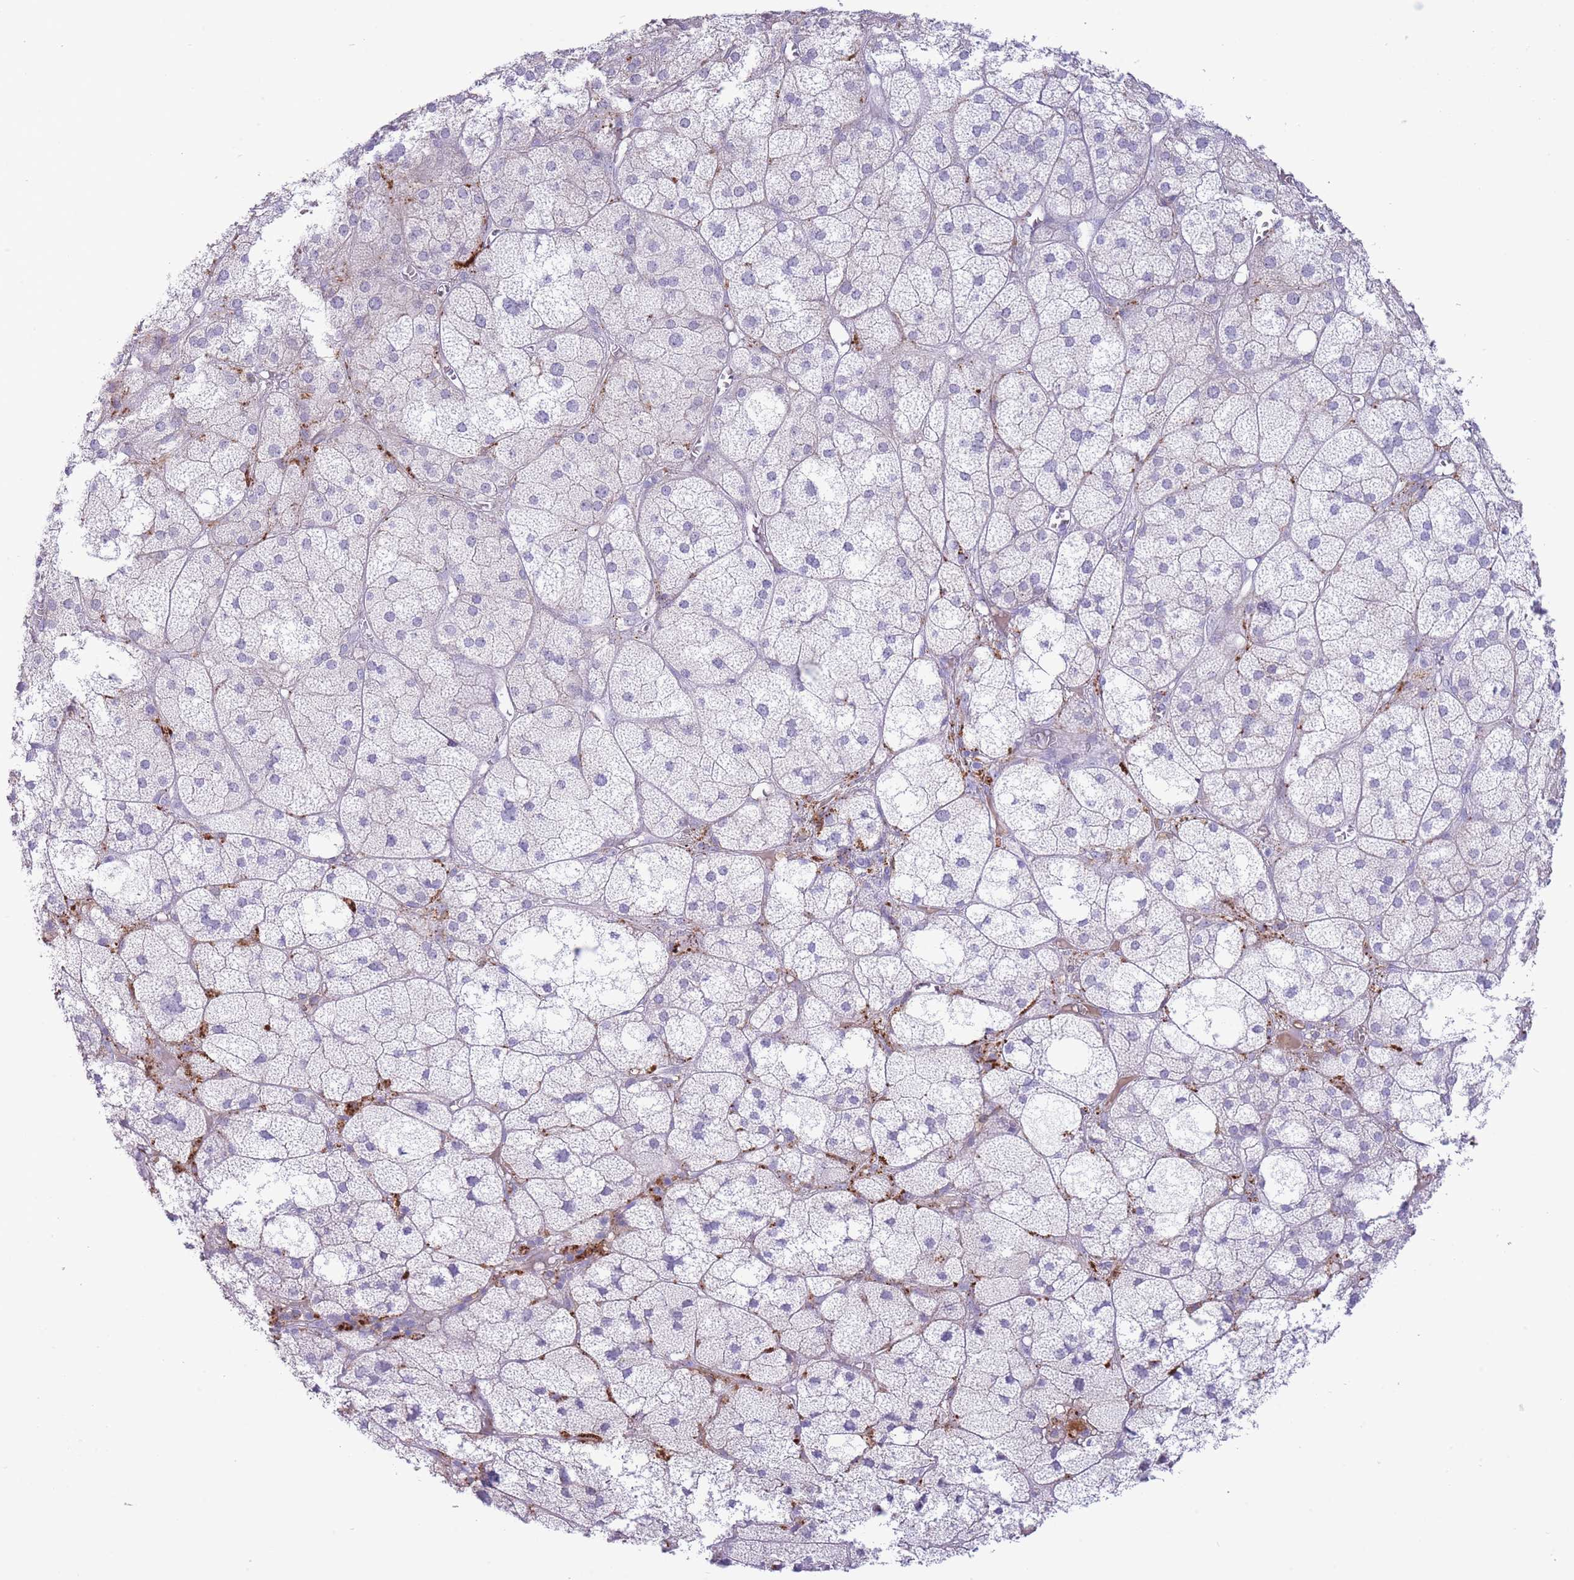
{"staining": {"intensity": "negative", "quantity": "none", "location": "none"}, "tissue": "adrenal gland", "cell_type": "Glandular cells", "image_type": "normal", "snomed": [{"axis": "morphology", "description": "Normal tissue, NOS"}, {"axis": "topography", "description": "Adrenal gland"}], "caption": "The histopathology image displays no significant positivity in glandular cells of adrenal gland.", "gene": "ASAP3", "patient": {"sex": "female", "age": 61}}